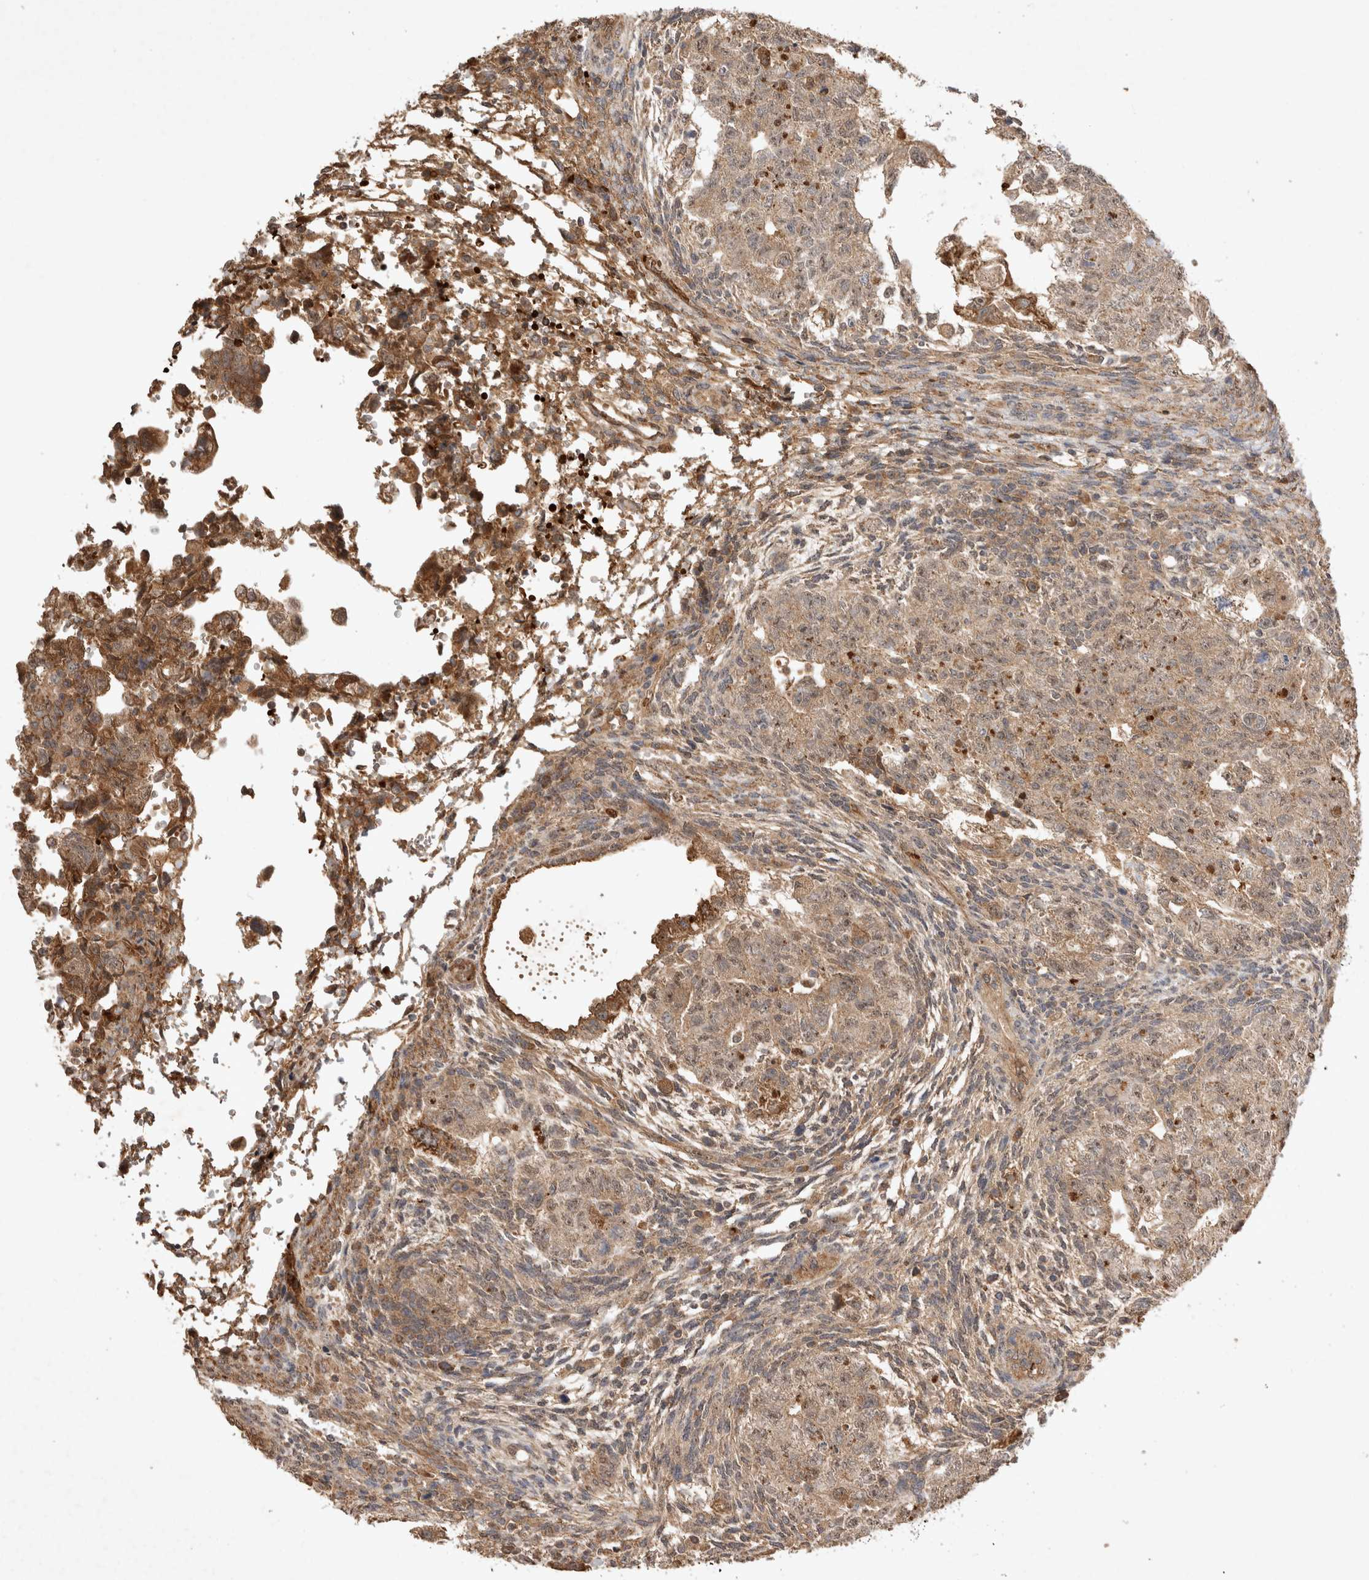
{"staining": {"intensity": "weak", "quantity": ">75%", "location": "cytoplasmic/membranous,nuclear"}, "tissue": "testis cancer", "cell_type": "Tumor cells", "image_type": "cancer", "snomed": [{"axis": "morphology", "description": "Normal tissue, NOS"}, {"axis": "morphology", "description": "Carcinoma, Embryonal, NOS"}, {"axis": "topography", "description": "Testis"}], "caption": "Testis cancer stained with a brown dye shows weak cytoplasmic/membranous and nuclear positive staining in approximately >75% of tumor cells.", "gene": "FAM221A", "patient": {"sex": "male", "age": 36}}